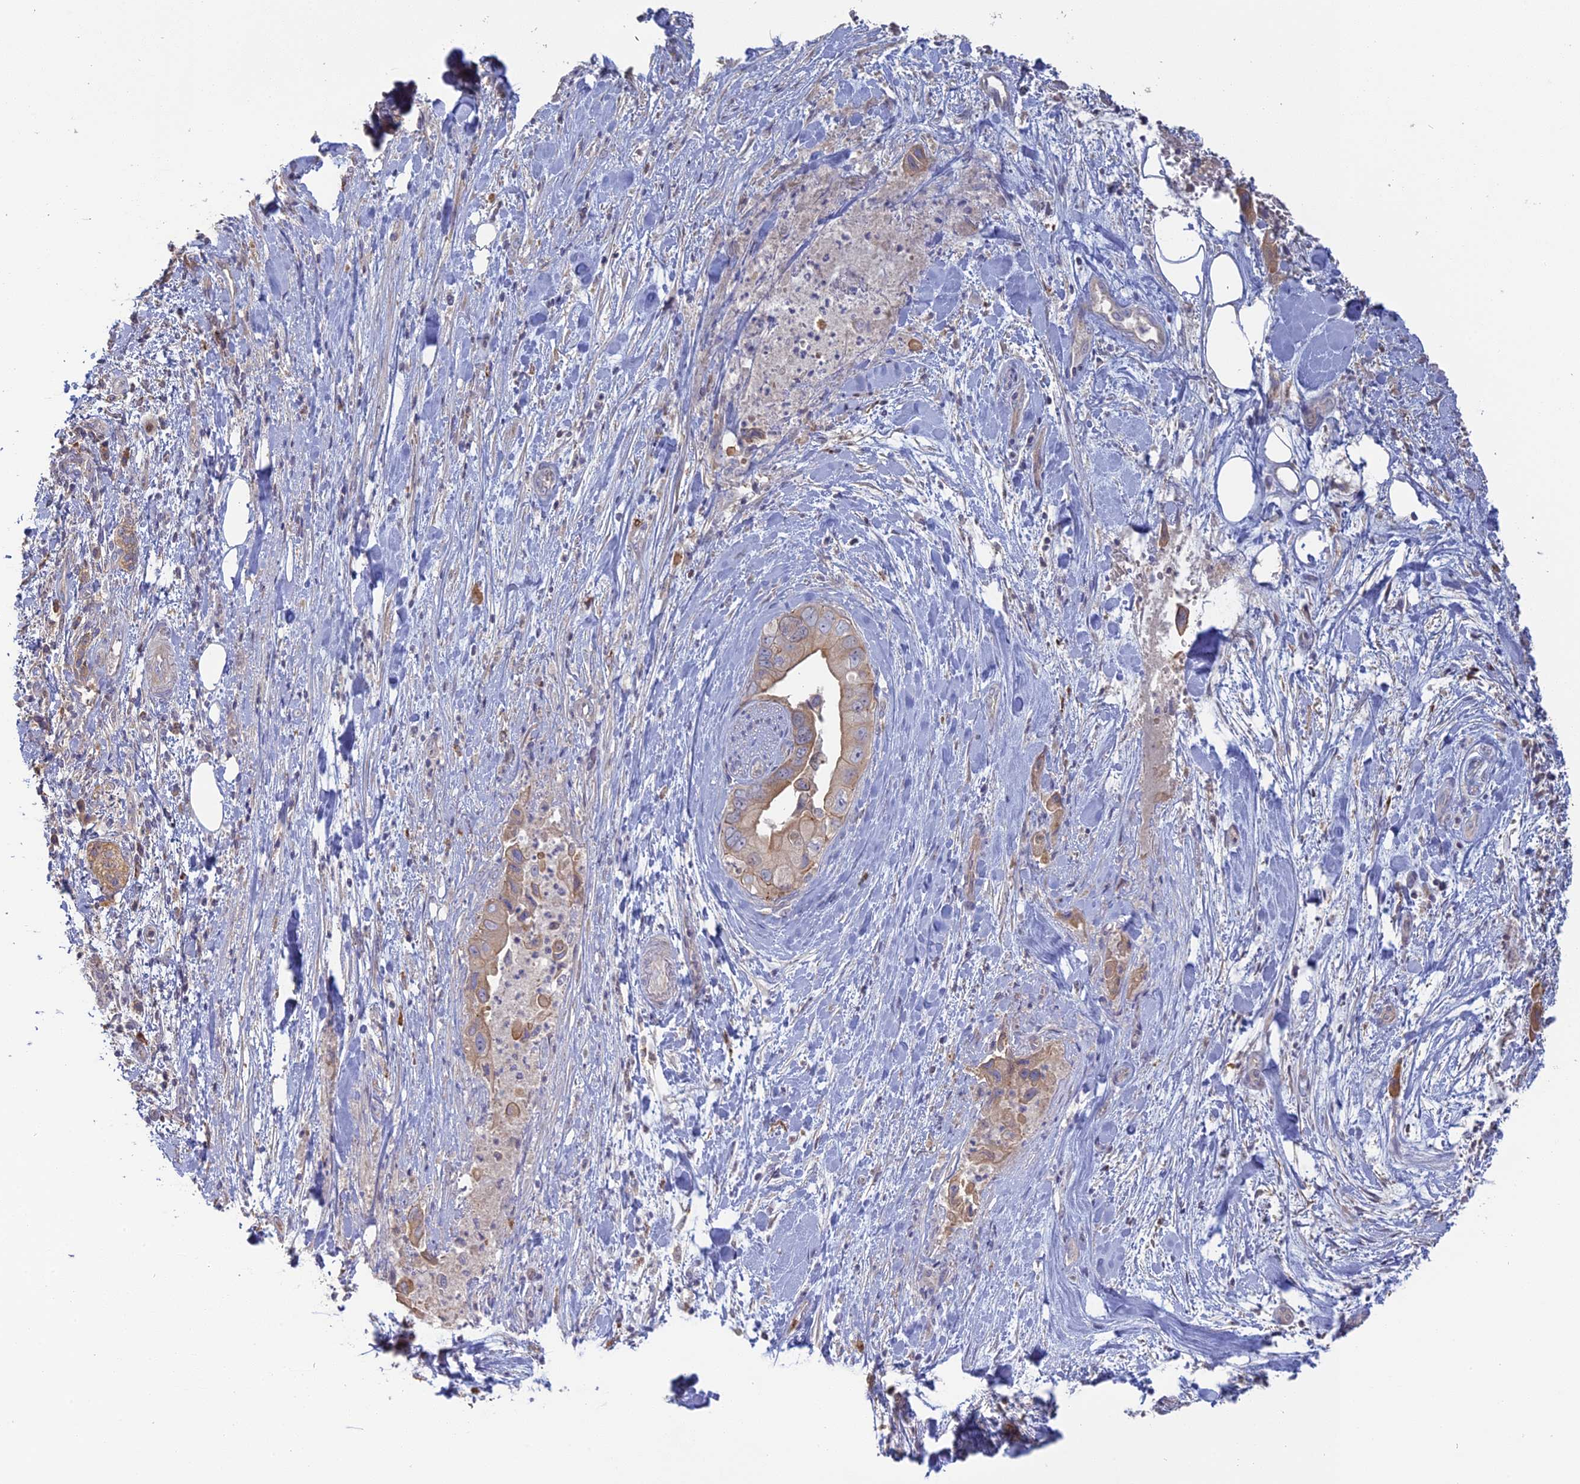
{"staining": {"intensity": "moderate", "quantity": "25%-75%", "location": "cytoplasmic/membranous"}, "tissue": "pancreatic cancer", "cell_type": "Tumor cells", "image_type": "cancer", "snomed": [{"axis": "morphology", "description": "Adenocarcinoma, NOS"}, {"axis": "topography", "description": "Pancreas"}], "caption": "Moderate cytoplasmic/membranous protein positivity is seen in about 25%-75% of tumor cells in pancreatic adenocarcinoma. (Stains: DAB (3,3'-diaminobenzidine) in brown, nuclei in blue, Microscopy: brightfield microscopy at high magnification).", "gene": "SFT2D2", "patient": {"sex": "female", "age": 78}}